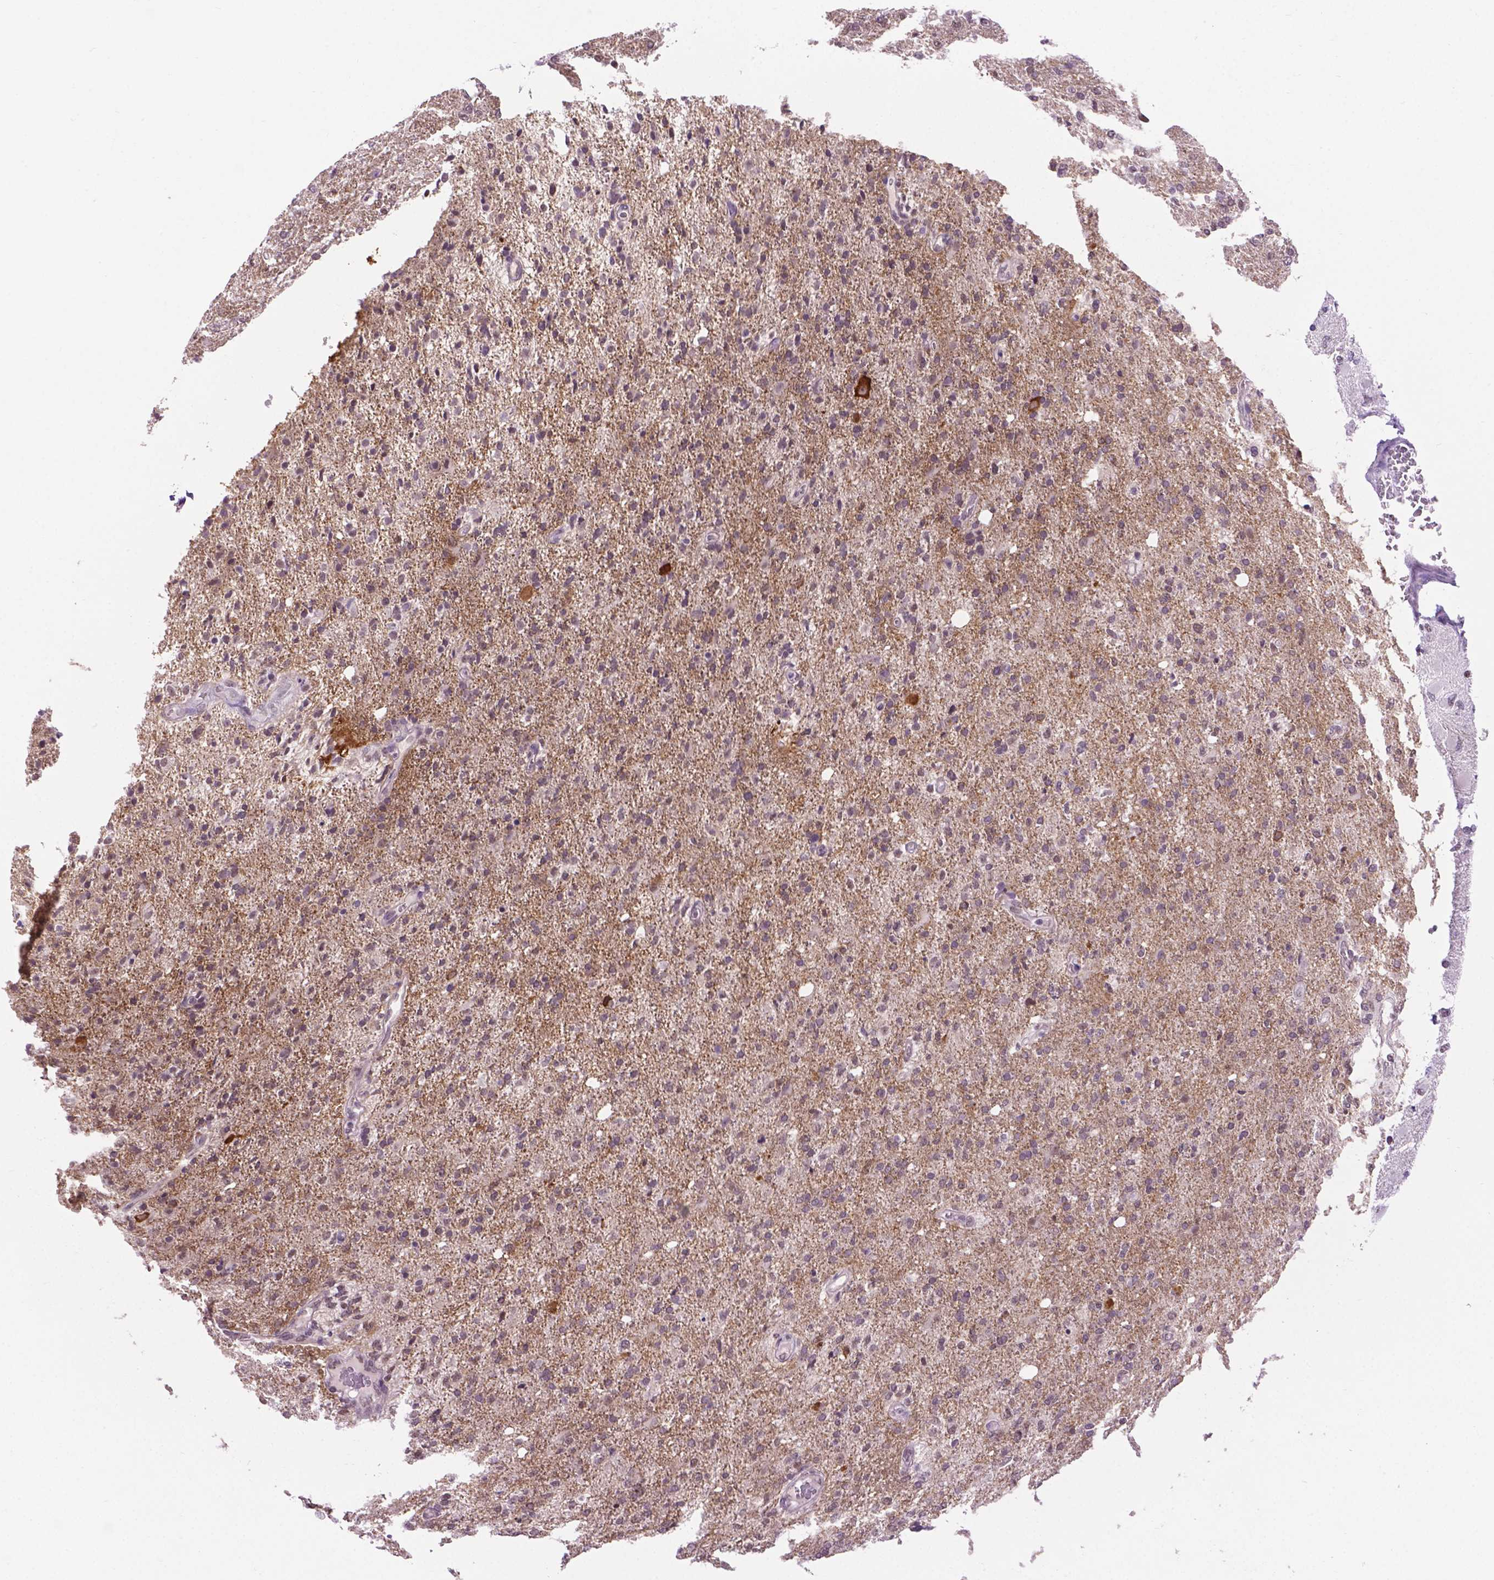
{"staining": {"intensity": "negative", "quantity": "none", "location": "none"}, "tissue": "glioma", "cell_type": "Tumor cells", "image_type": "cancer", "snomed": [{"axis": "morphology", "description": "Glioma, malignant, High grade"}, {"axis": "topography", "description": "Cerebral cortex"}], "caption": "Immunohistochemistry histopathology image of human glioma stained for a protein (brown), which exhibits no staining in tumor cells.", "gene": "ABI2", "patient": {"sex": "male", "age": 70}}